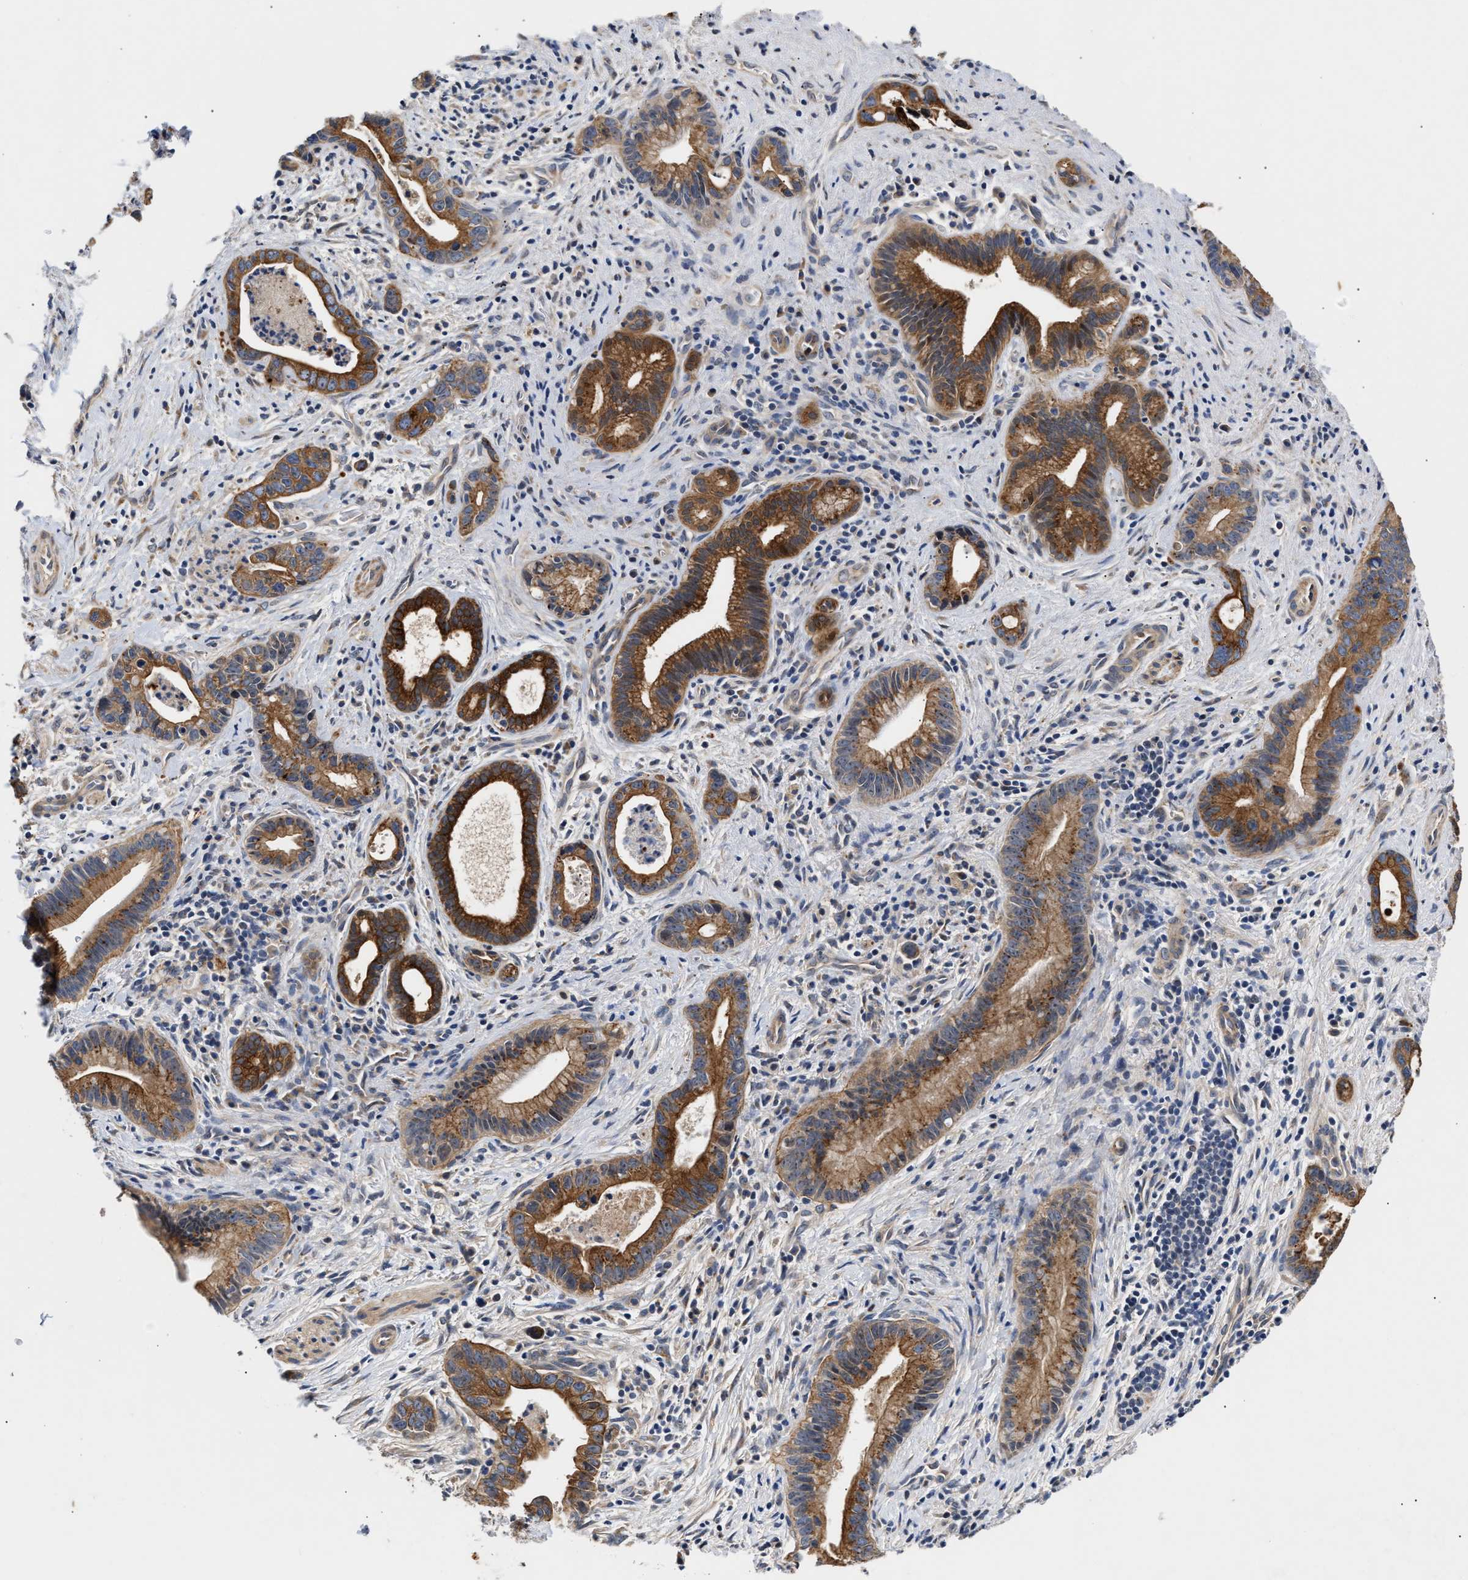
{"staining": {"intensity": "strong", "quantity": ">75%", "location": "cytoplasmic/membranous"}, "tissue": "liver cancer", "cell_type": "Tumor cells", "image_type": "cancer", "snomed": [{"axis": "morphology", "description": "Cholangiocarcinoma"}, {"axis": "topography", "description": "Liver"}], "caption": "Liver cancer stained with a brown dye demonstrates strong cytoplasmic/membranous positive staining in about >75% of tumor cells.", "gene": "CCDC146", "patient": {"sex": "female", "age": 55}}